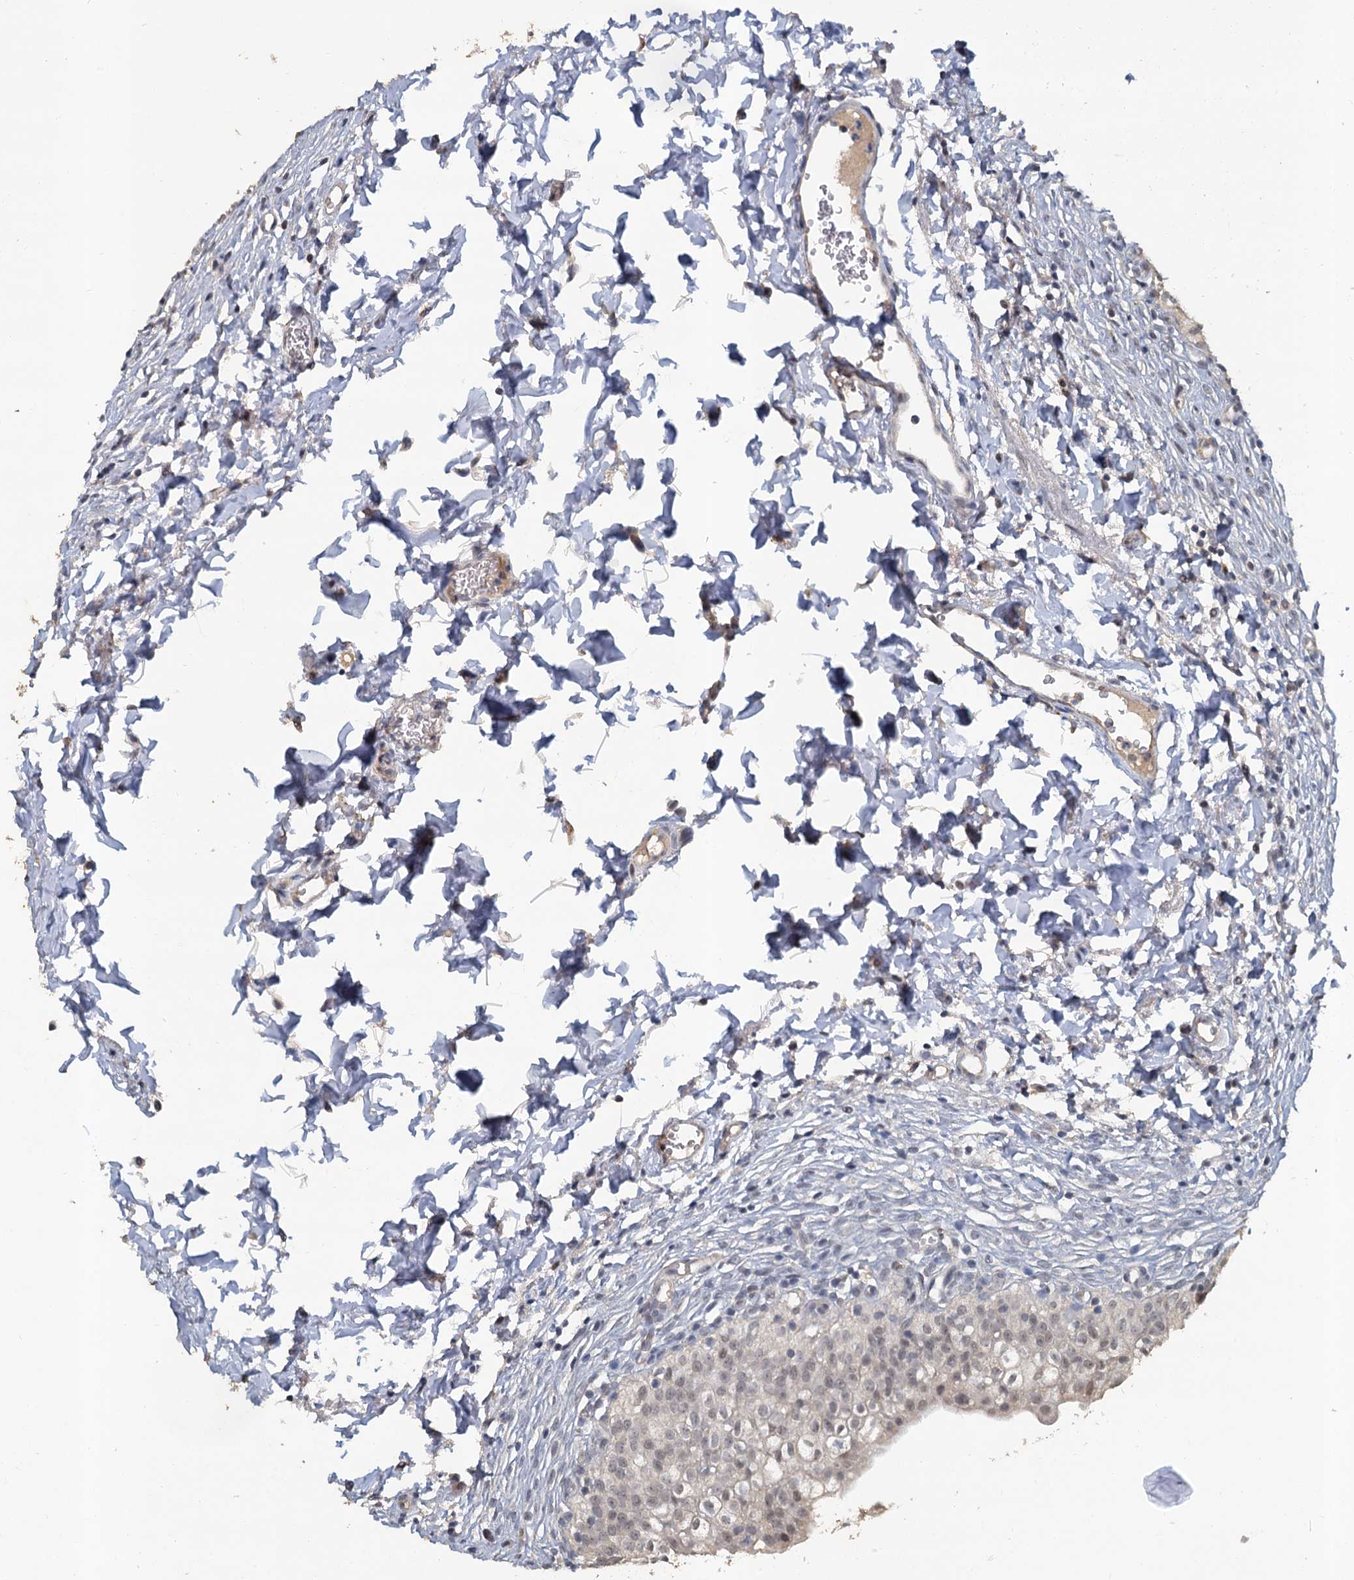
{"staining": {"intensity": "weak", "quantity": "25%-75%", "location": "cytoplasmic/membranous,nuclear"}, "tissue": "urinary bladder", "cell_type": "Urothelial cells", "image_type": "normal", "snomed": [{"axis": "morphology", "description": "Normal tissue, NOS"}, {"axis": "topography", "description": "Urinary bladder"}], "caption": "Urothelial cells display low levels of weak cytoplasmic/membranous,nuclear staining in approximately 25%-75% of cells in normal human urinary bladder.", "gene": "MUCL1", "patient": {"sex": "male", "age": 55}}